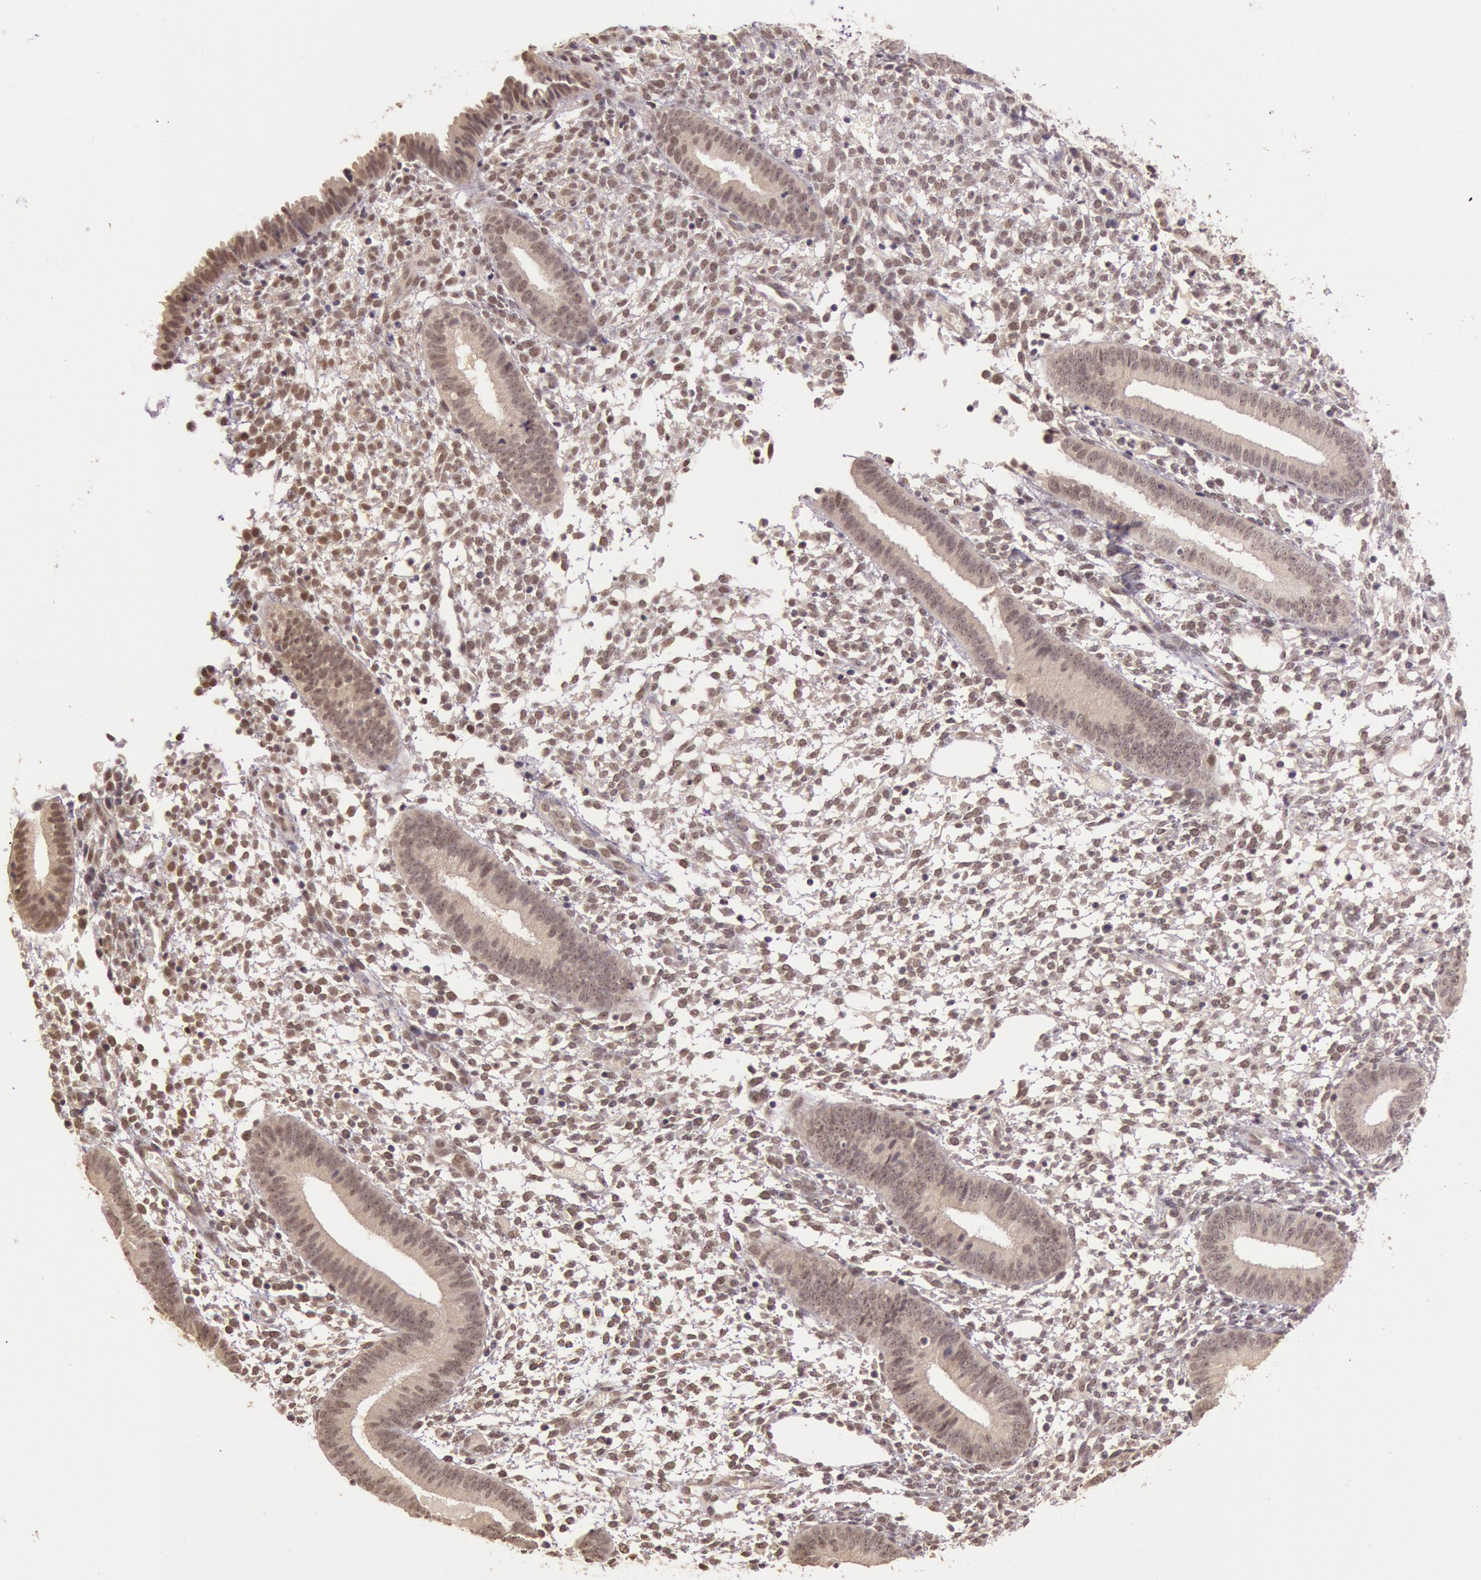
{"staining": {"intensity": "weak", "quantity": "<25%", "location": "cytoplasmic/membranous"}, "tissue": "endometrium", "cell_type": "Cells in endometrial stroma", "image_type": "normal", "snomed": [{"axis": "morphology", "description": "Normal tissue, NOS"}, {"axis": "topography", "description": "Endometrium"}], "caption": "The immunohistochemistry micrograph has no significant positivity in cells in endometrial stroma of endometrium.", "gene": "RTL10", "patient": {"sex": "female", "age": 35}}